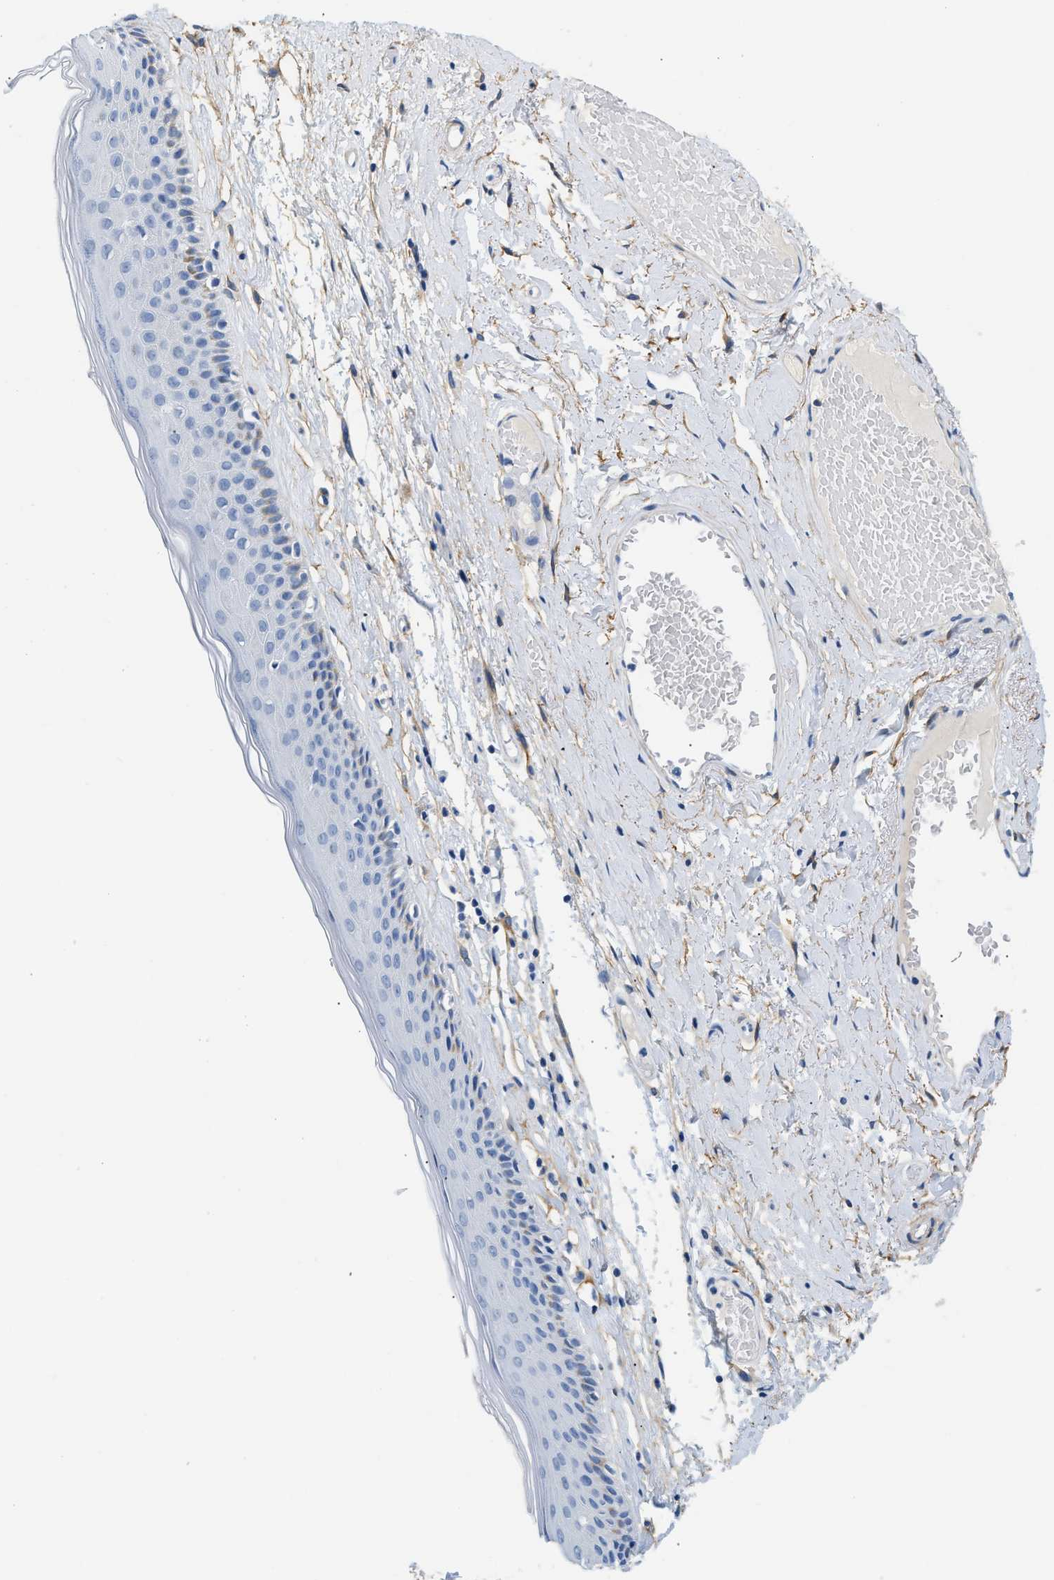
{"staining": {"intensity": "negative", "quantity": "none", "location": "none"}, "tissue": "skin", "cell_type": "Epidermal cells", "image_type": "normal", "snomed": [{"axis": "morphology", "description": "Normal tissue, NOS"}, {"axis": "topography", "description": "Vulva"}], "caption": "Immunohistochemistry (IHC) photomicrograph of benign skin stained for a protein (brown), which reveals no positivity in epidermal cells.", "gene": "PDGFRB", "patient": {"sex": "female", "age": 73}}